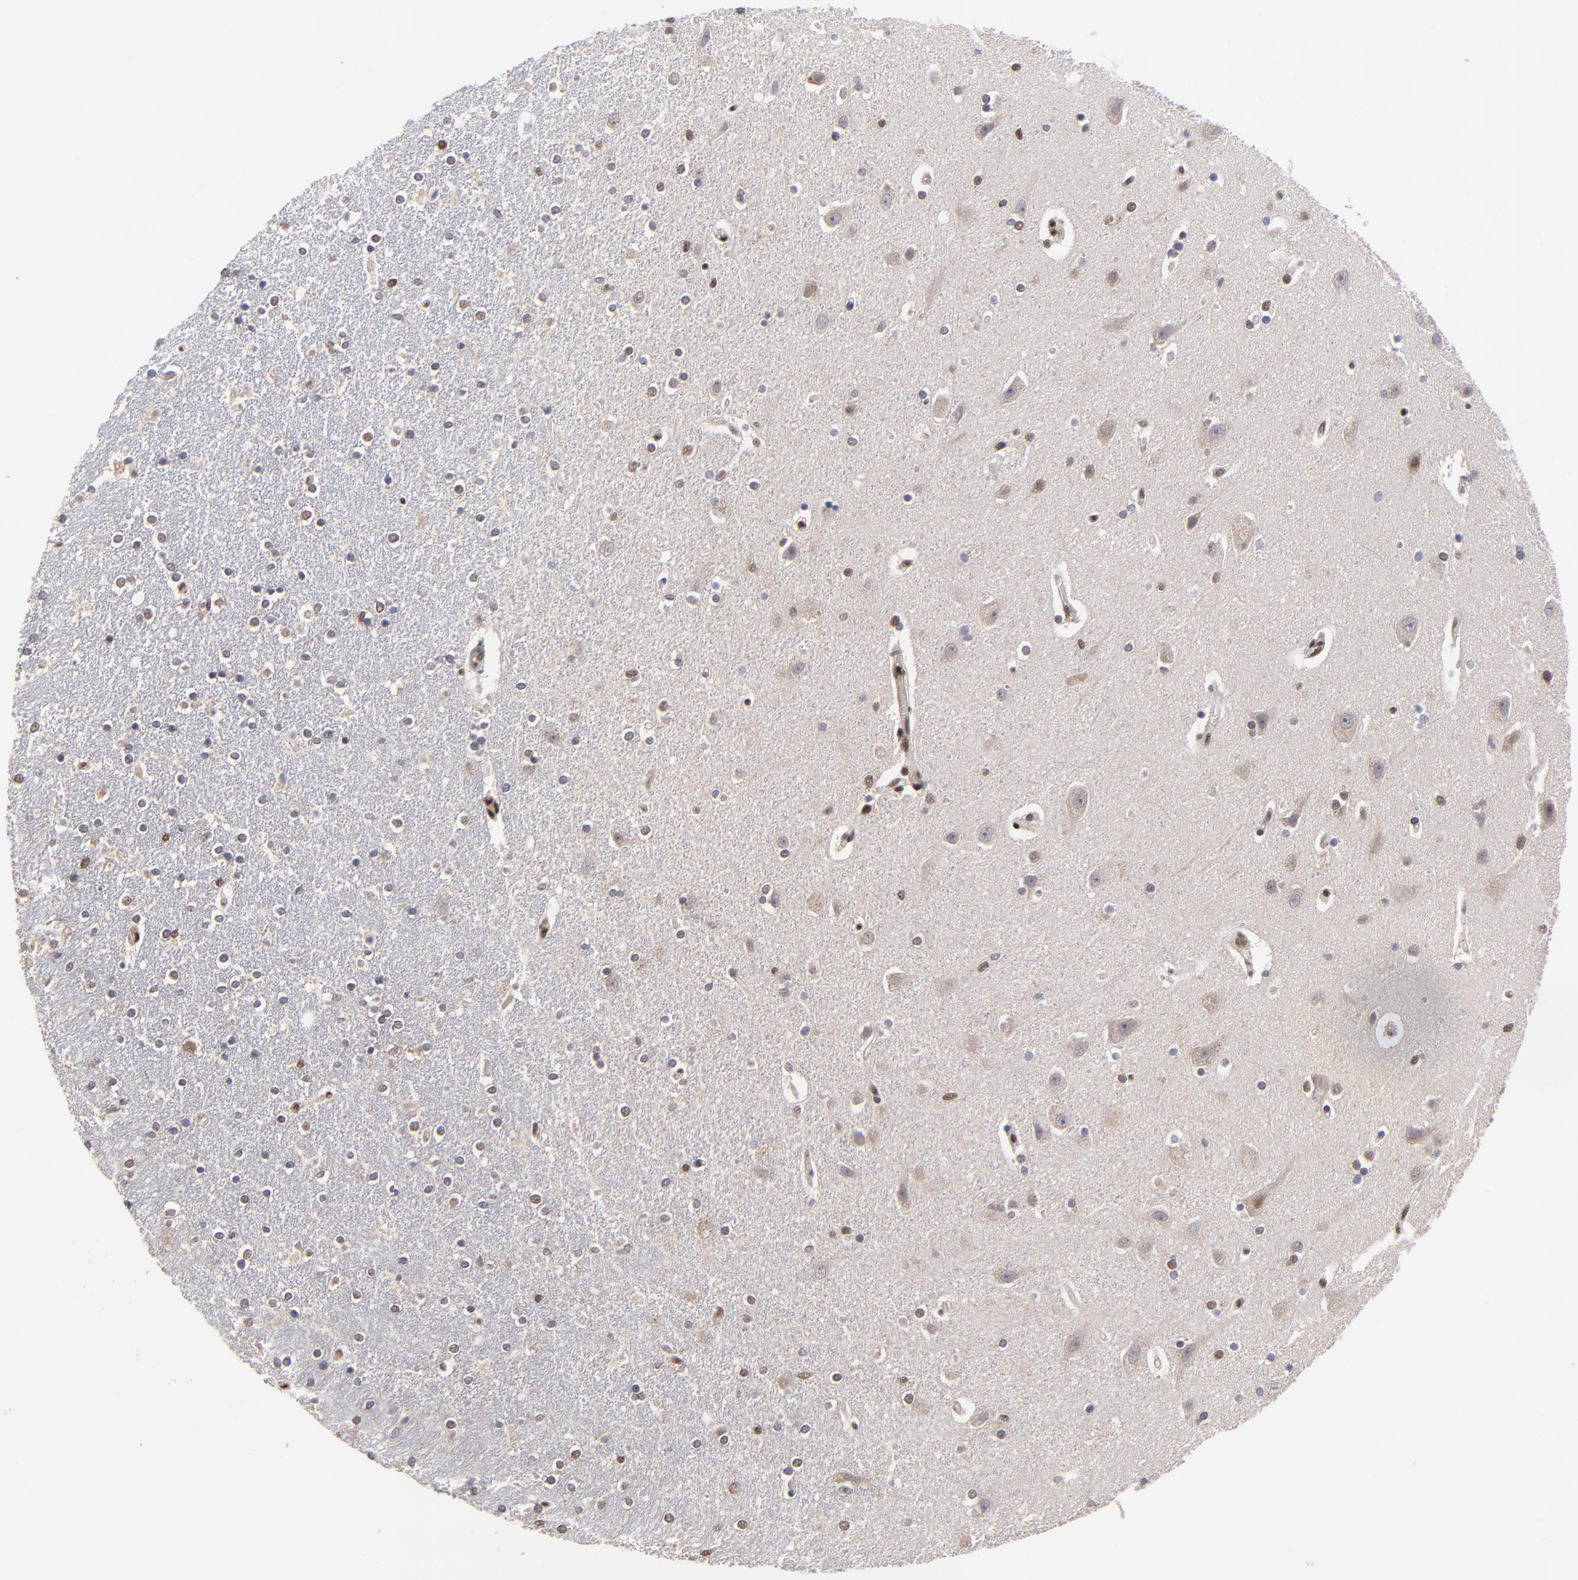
{"staining": {"intensity": "moderate", "quantity": "25%-75%", "location": "nuclear"}, "tissue": "caudate", "cell_type": "Glial cells", "image_type": "normal", "snomed": [{"axis": "morphology", "description": "Normal tissue, NOS"}, {"axis": "topography", "description": "Lateral ventricle wall"}], "caption": "An image showing moderate nuclear positivity in approximately 25%-75% of glial cells in normal caudate, as visualized by brown immunohistochemical staining.", "gene": "DSN1", "patient": {"sex": "female", "age": 54}}